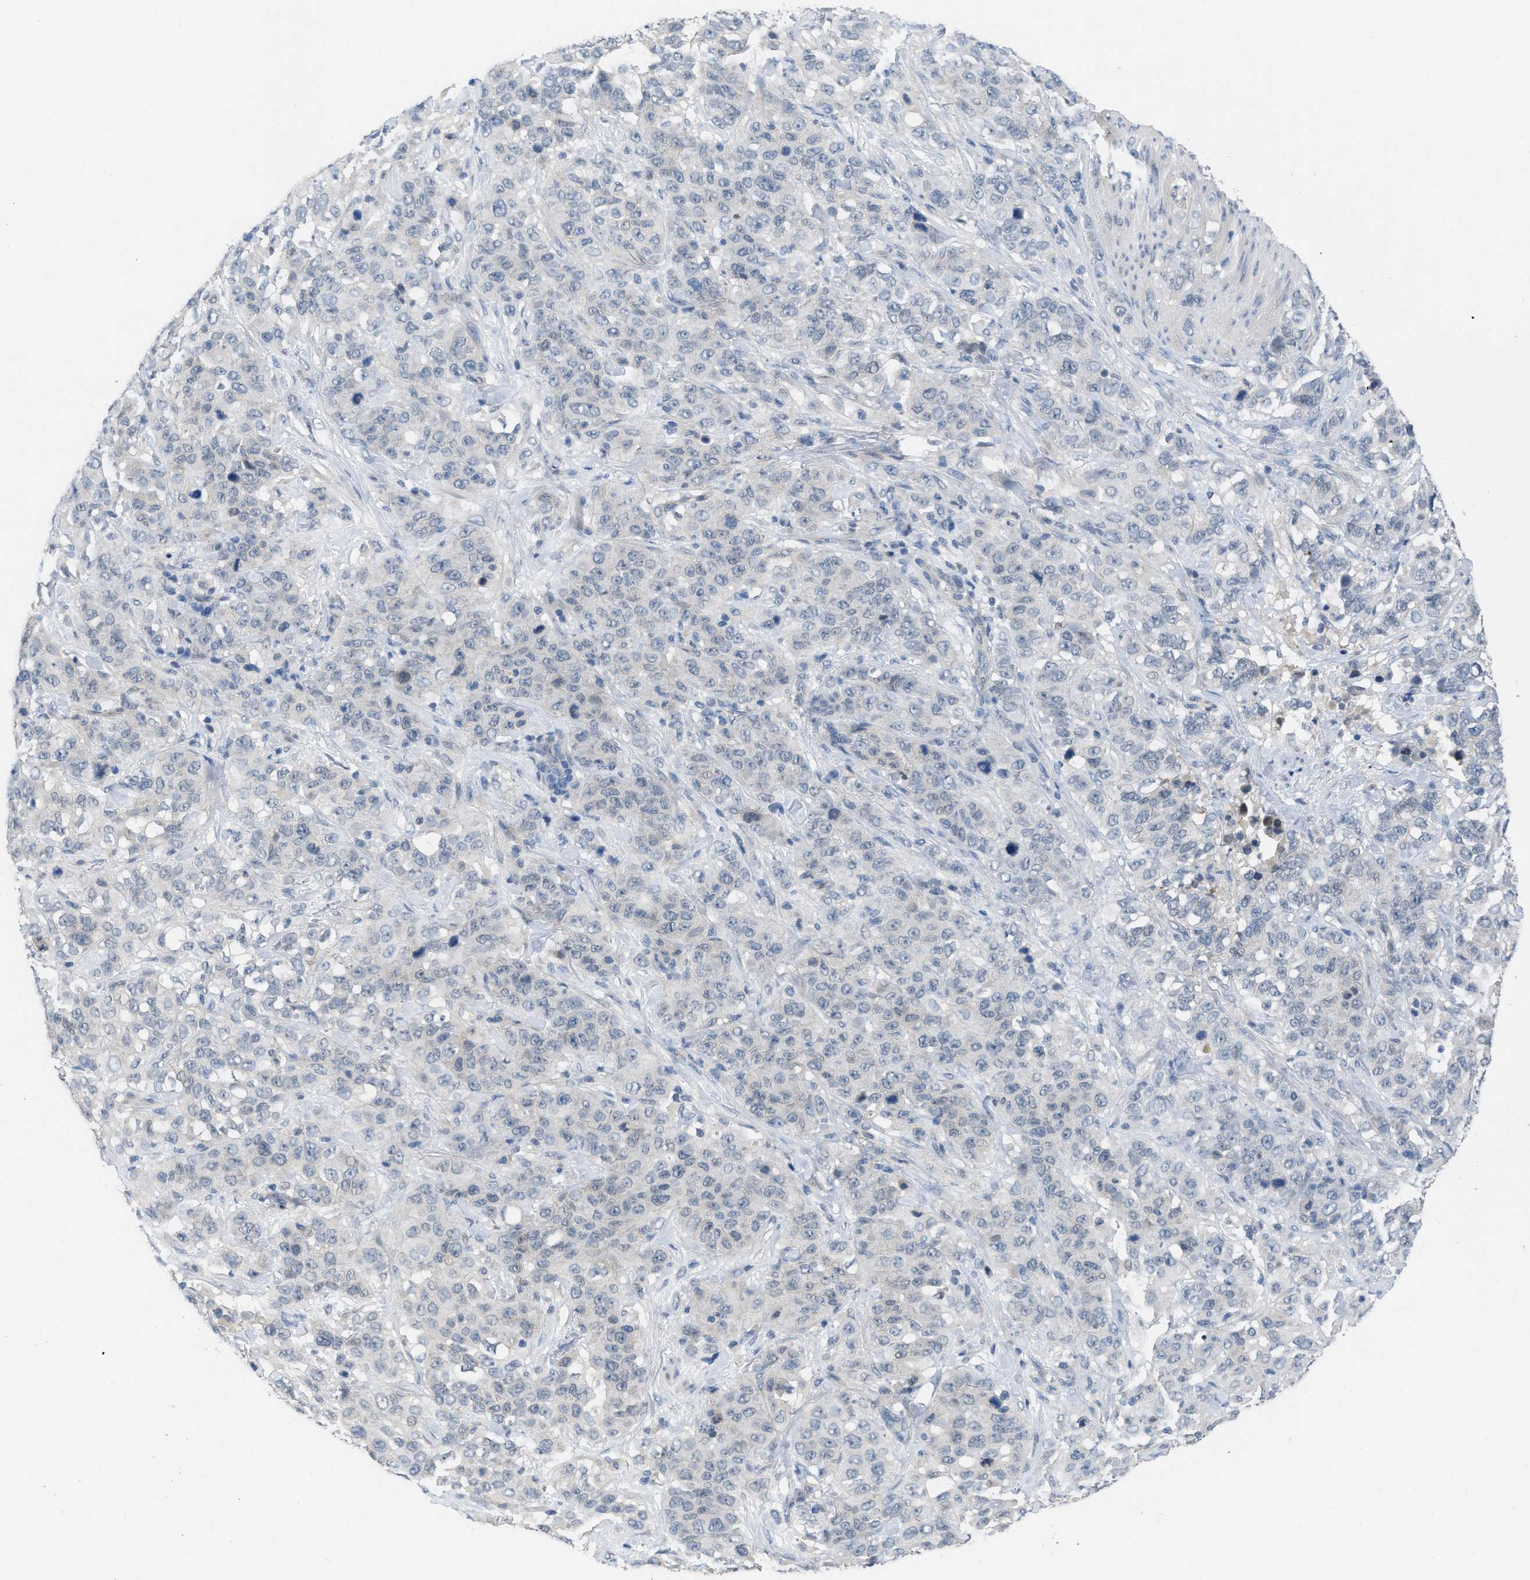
{"staining": {"intensity": "negative", "quantity": "none", "location": "none"}, "tissue": "stomach cancer", "cell_type": "Tumor cells", "image_type": "cancer", "snomed": [{"axis": "morphology", "description": "Adenocarcinoma, NOS"}, {"axis": "topography", "description": "Stomach"}], "caption": "Histopathology image shows no significant protein expression in tumor cells of stomach cancer (adenocarcinoma).", "gene": "TNFAIP1", "patient": {"sex": "male", "age": 48}}